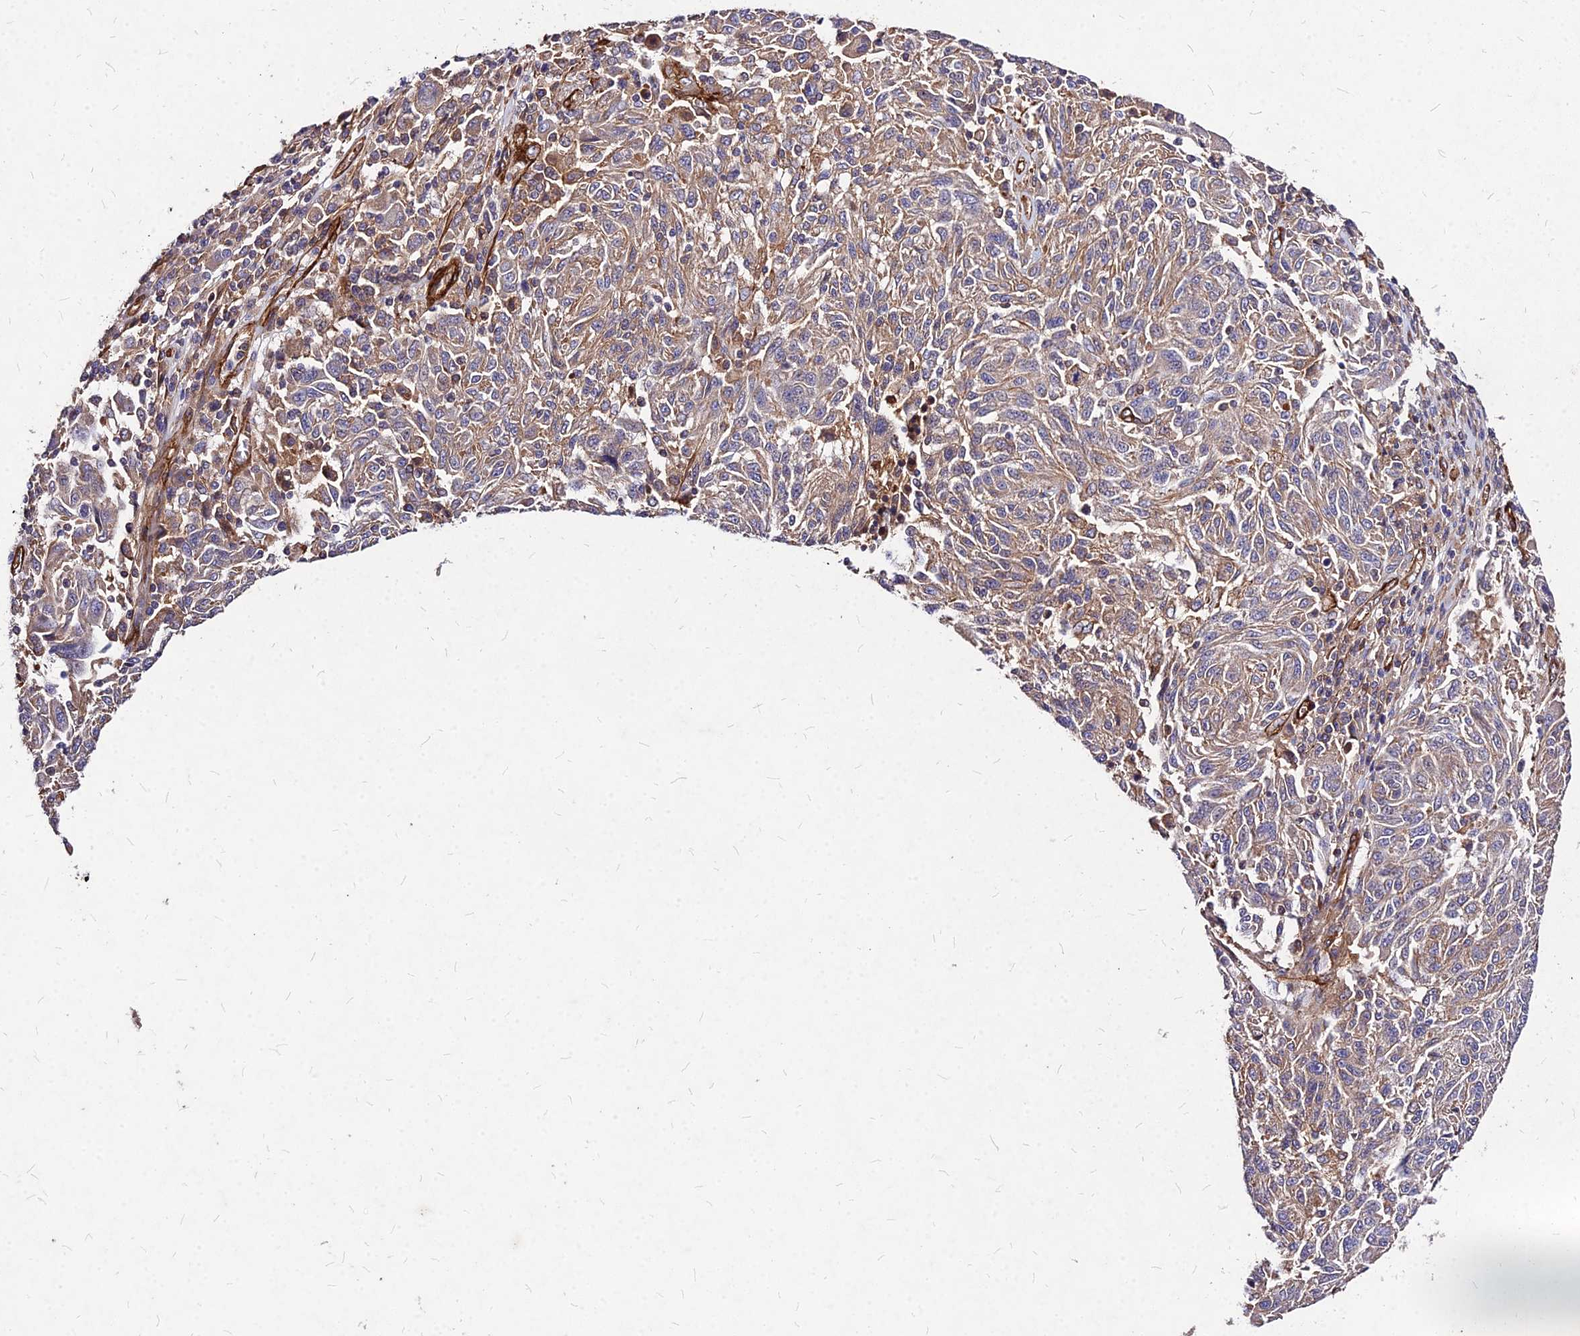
{"staining": {"intensity": "moderate", "quantity": "25%-75%", "location": "cytoplasmic/membranous"}, "tissue": "melanoma", "cell_type": "Tumor cells", "image_type": "cancer", "snomed": [{"axis": "morphology", "description": "Malignant melanoma, NOS"}, {"axis": "topography", "description": "Skin"}], "caption": "Moderate cytoplasmic/membranous expression is identified in about 25%-75% of tumor cells in melanoma. The protein of interest is shown in brown color, while the nuclei are stained blue.", "gene": "EFCC1", "patient": {"sex": "male", "age": 53}}